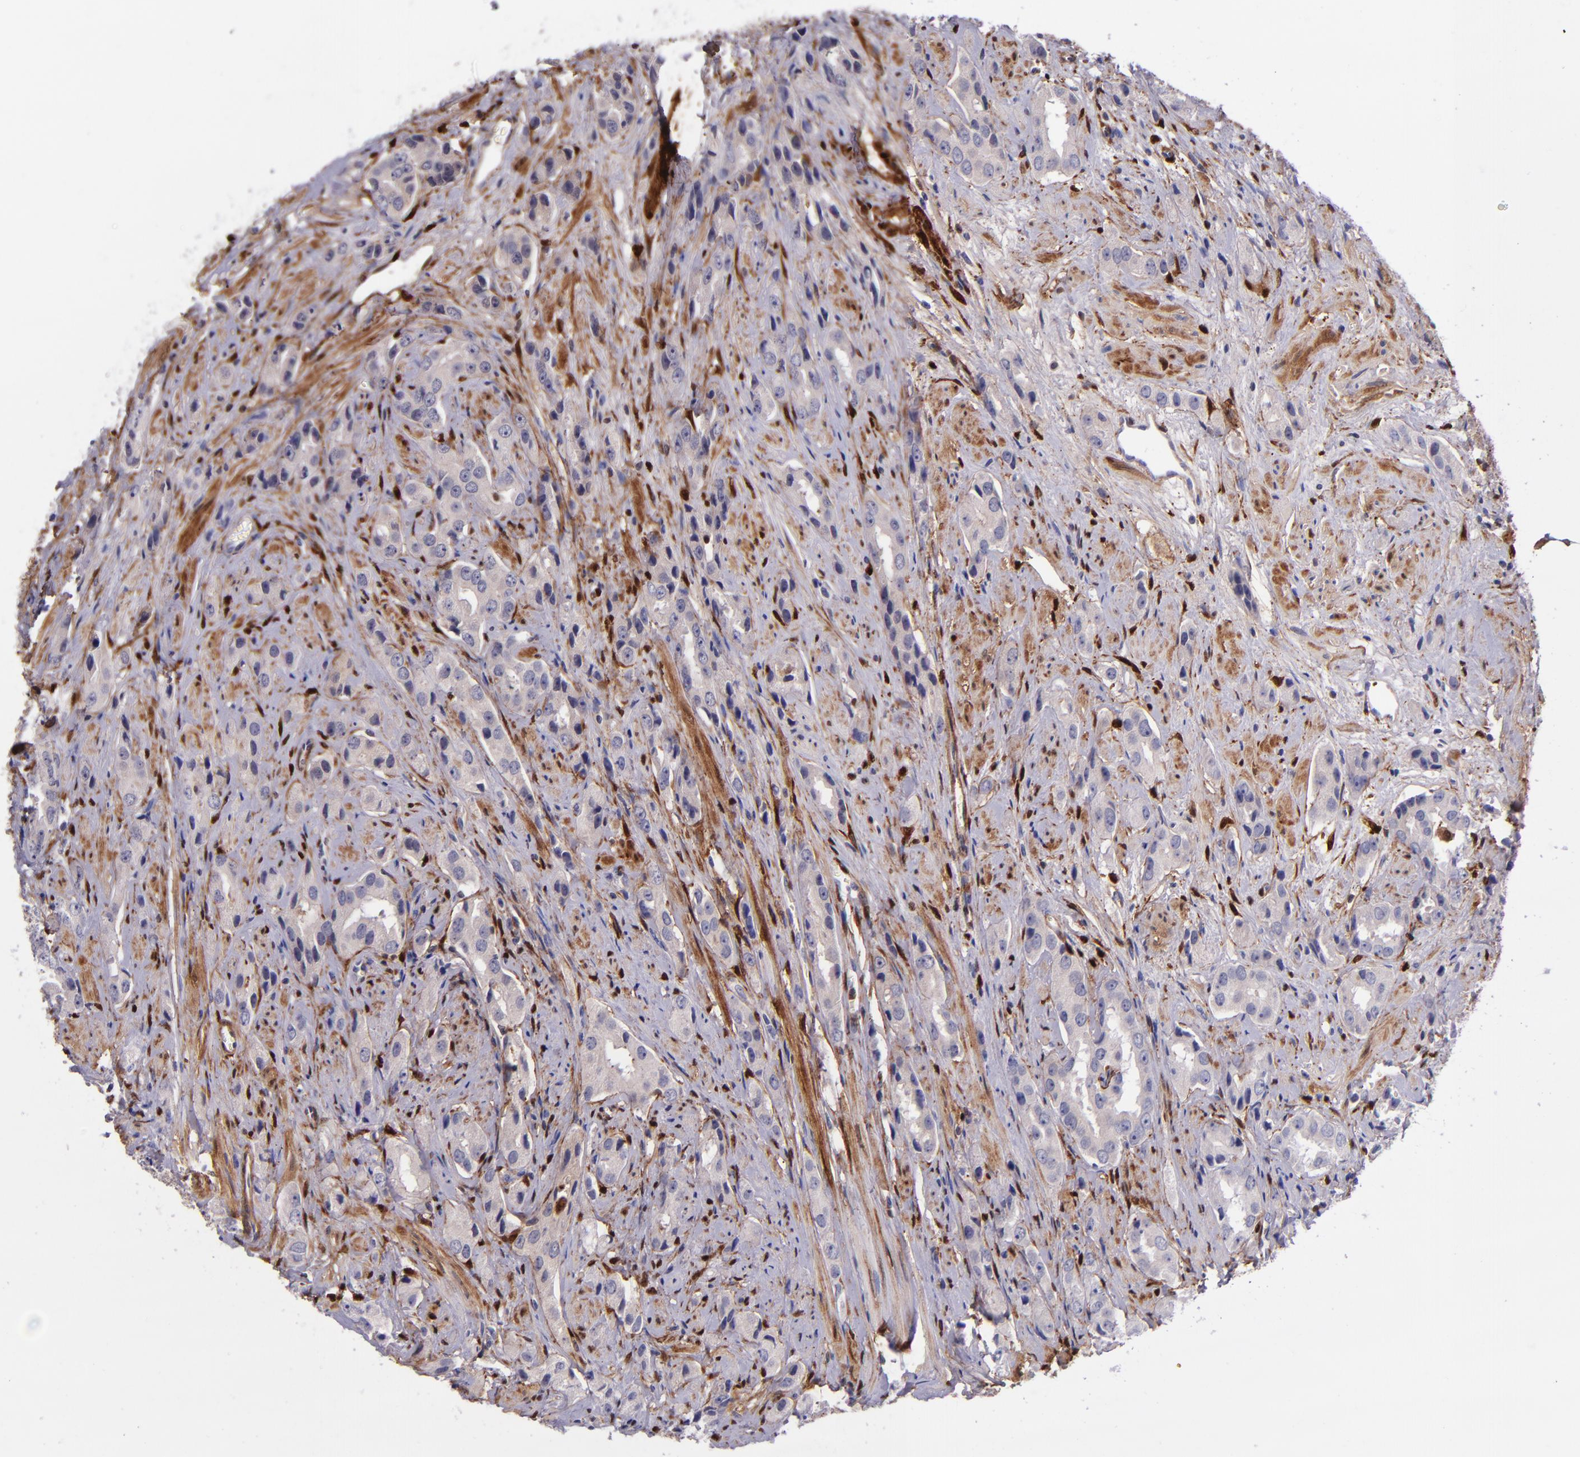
{"staining": {"intensity": "negative", "quantity": "none", "location": "none"}, "tissue": "prostate cancer", "cell_type": "Tumor cells", "image_type": "cancer", "snomed": [{"axis": "morphology", "description": "Adenocarcinoma, Medium grade"}, {"axis": "topography", "description": "Prostate"}], "caption": "Immunohistochemical staining of prostate cancer exhibits no significant positivity in tumor cells.", "gene": "LGALS1", "patient": {"sex": "male", "age": 53}}